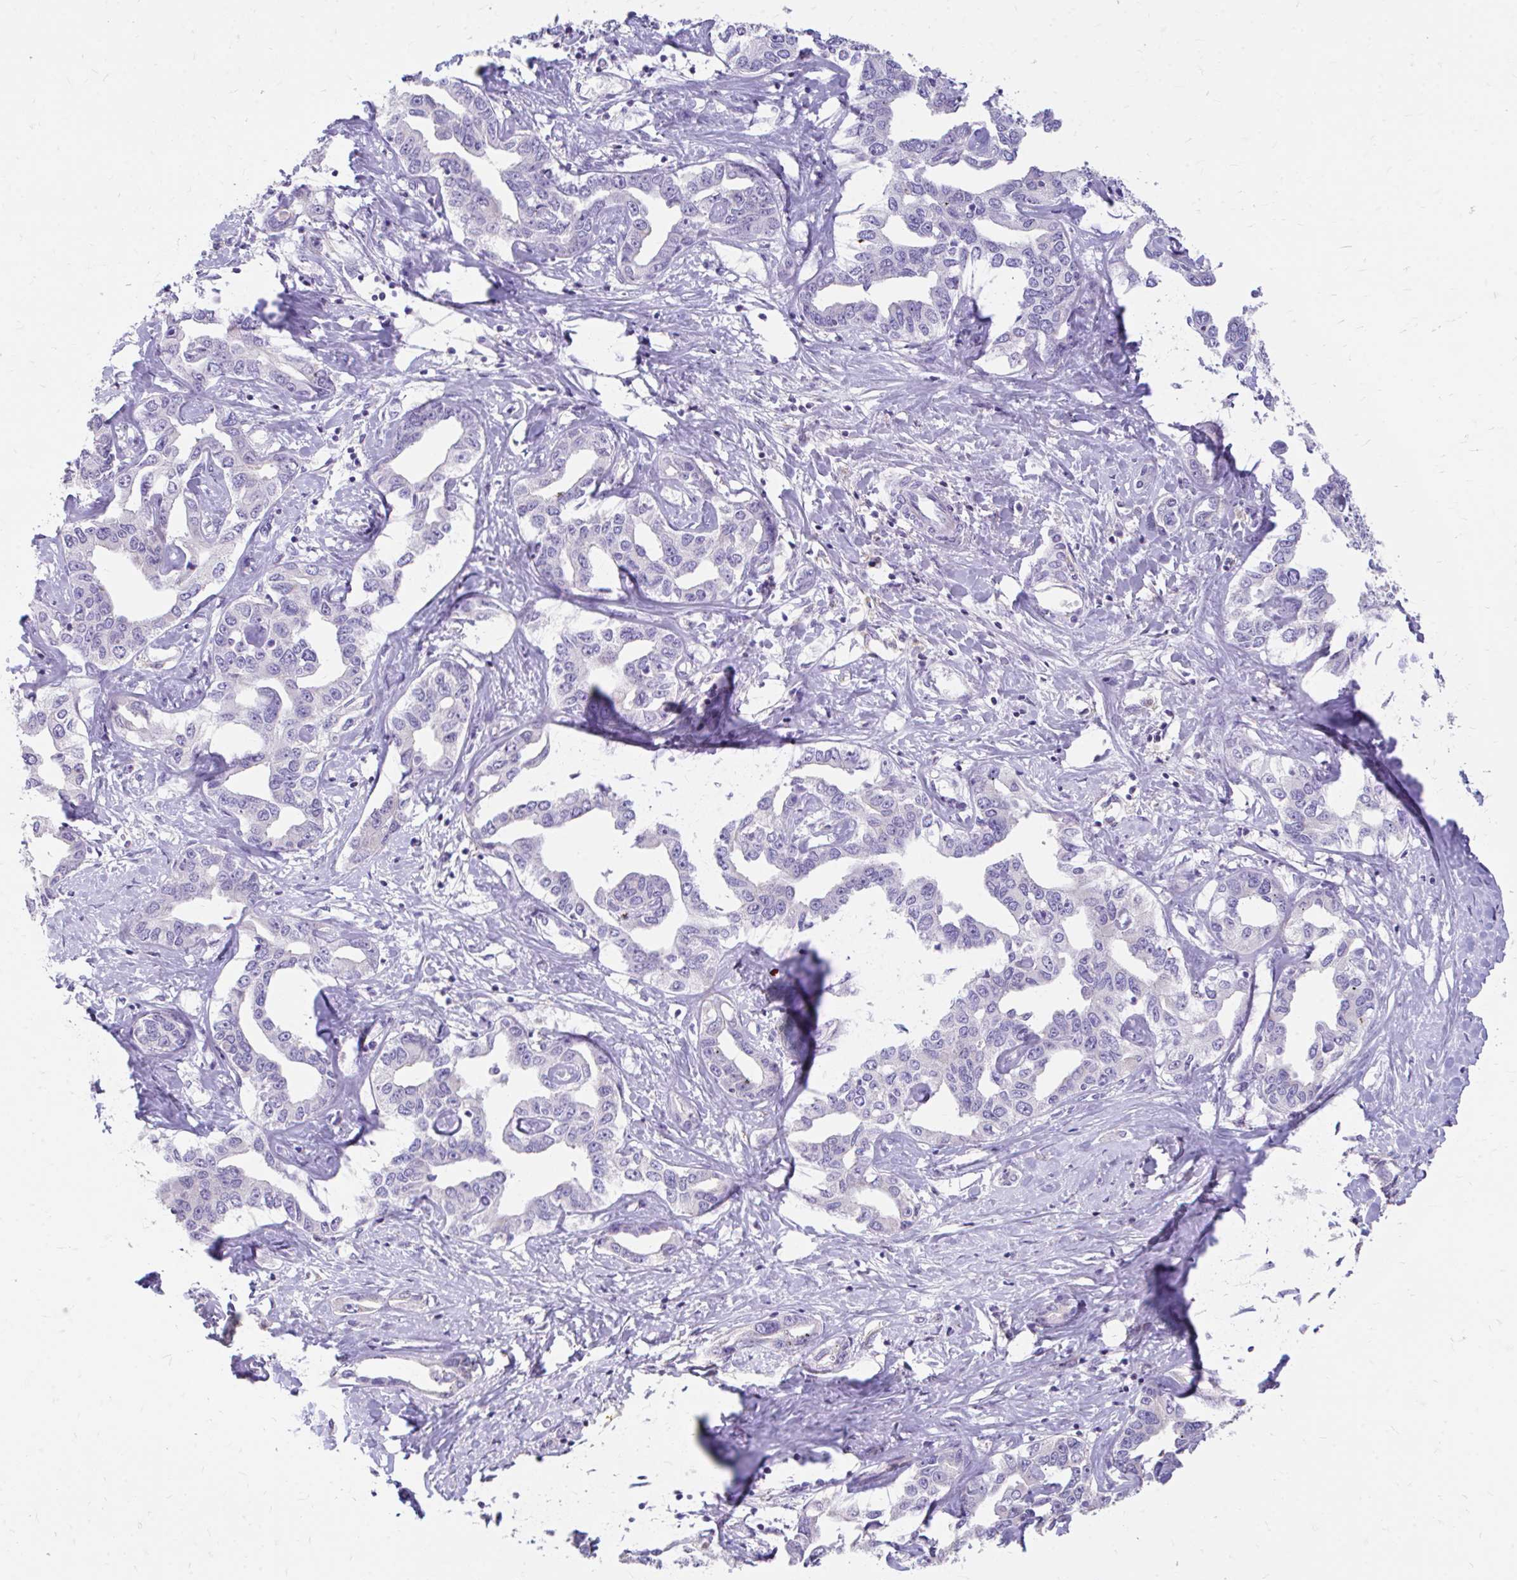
{"staining": {"intensity": "negative", "quantity": "none", "location": "none"}, "tissue": "liver cancer", "cell_type": "Tumor cells", "image_type": "cancer", "snomed": [{"axis": "morphology", "description": "Cholangiocarcinoma"}, {"axis": "topography", "description": "Liver"}], "caption": "Tumor cells show no significant positivity in liver cholangiocarcinoma.", "gene": "CFH", "patient": {"sex": "male", "age": 59}}